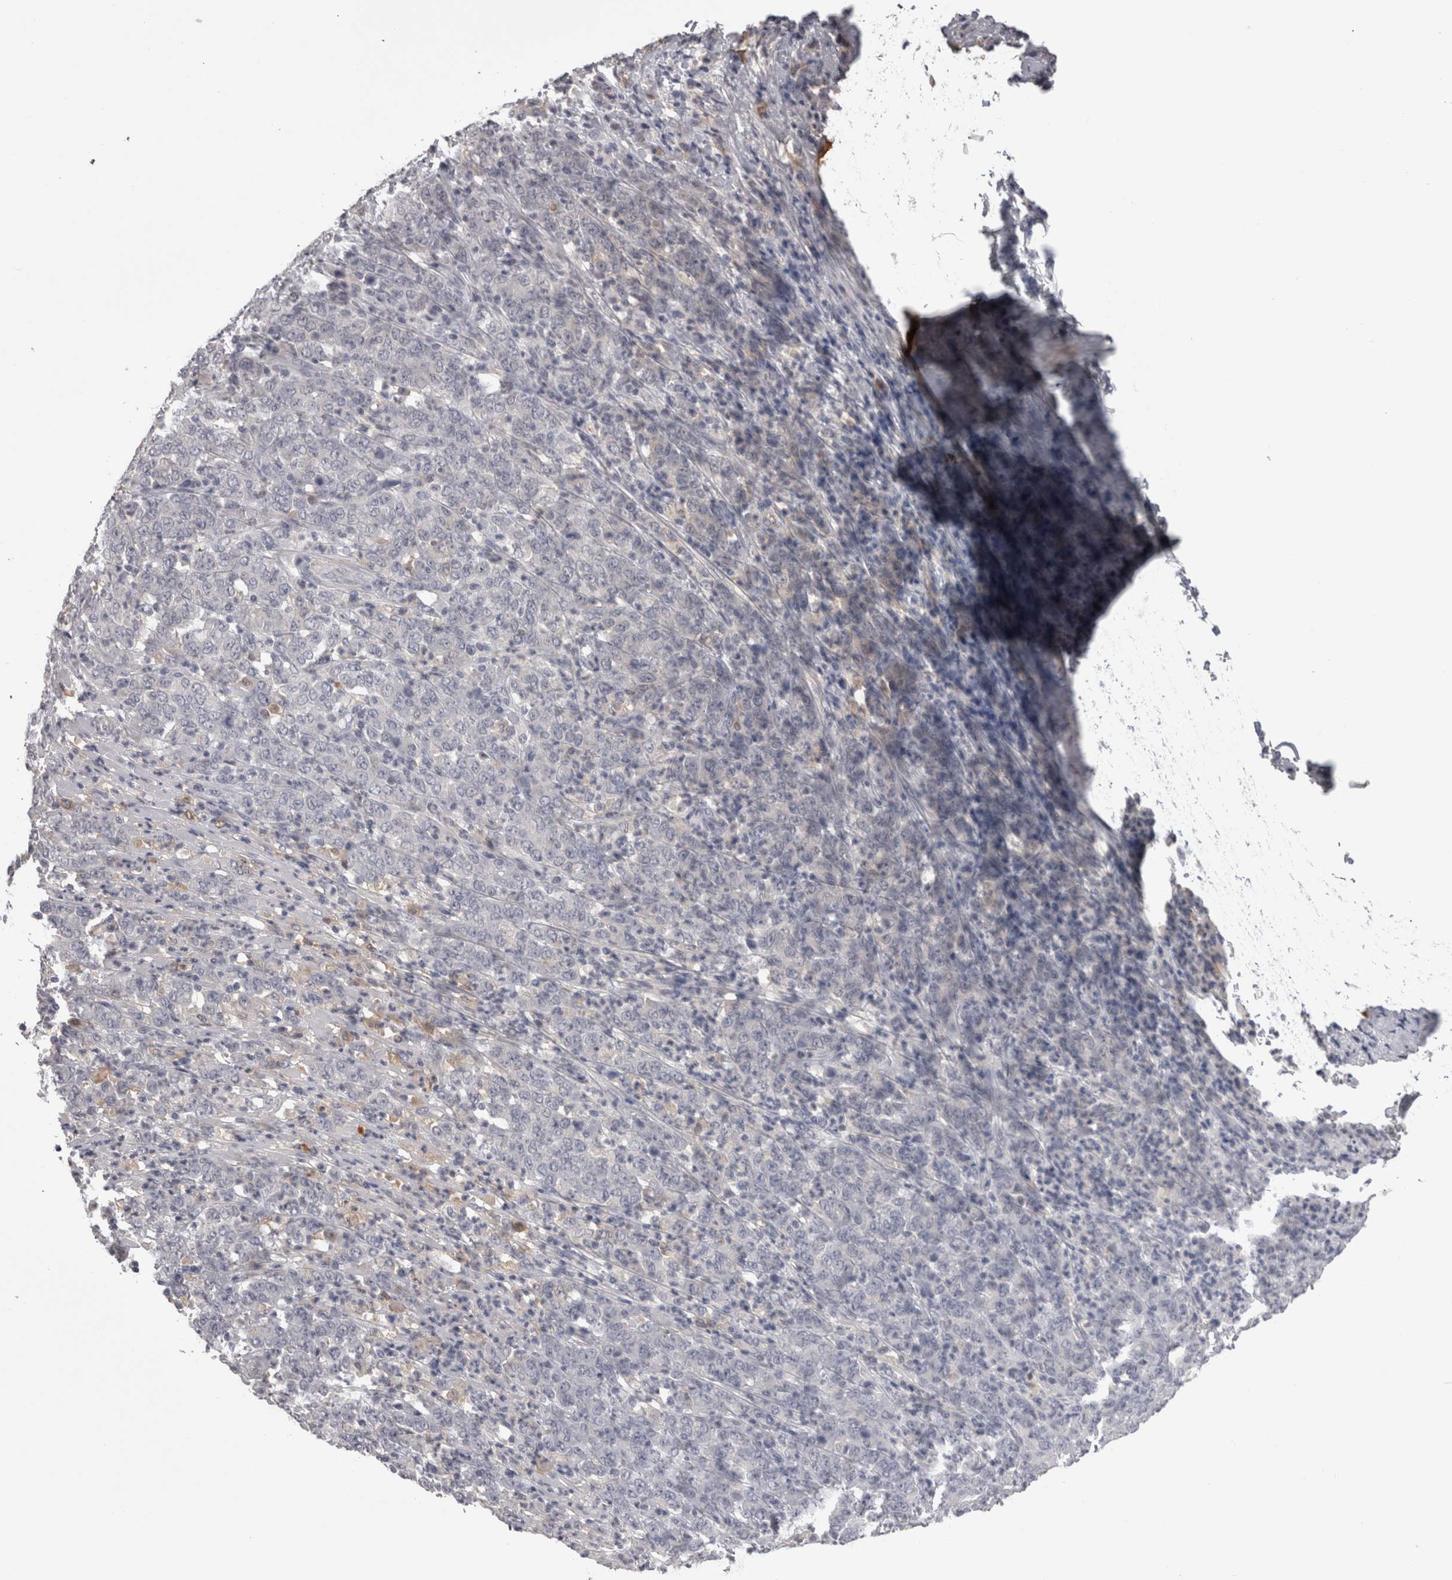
{"staining": {"intensity": "negative", "quantity": "none", "location": "none"}, "tissue": "stomach cancer", "cell_type": "Tumor cells", "image_type": "cancer", "snomed": [{"axis": "morphology", "description": "Adenocarcinoma, NOS"}, {"axis": "topography", "description": "Stomach, lower"}], "caption": "A high-resolution micrograph shows immunohistochemistry (IHC) staining of stomach adenocarcinoma, which exhibits no significant positivity in tumor cells.", "gene": "SAA4", "patient": {"sex": "female", "age": 71}}